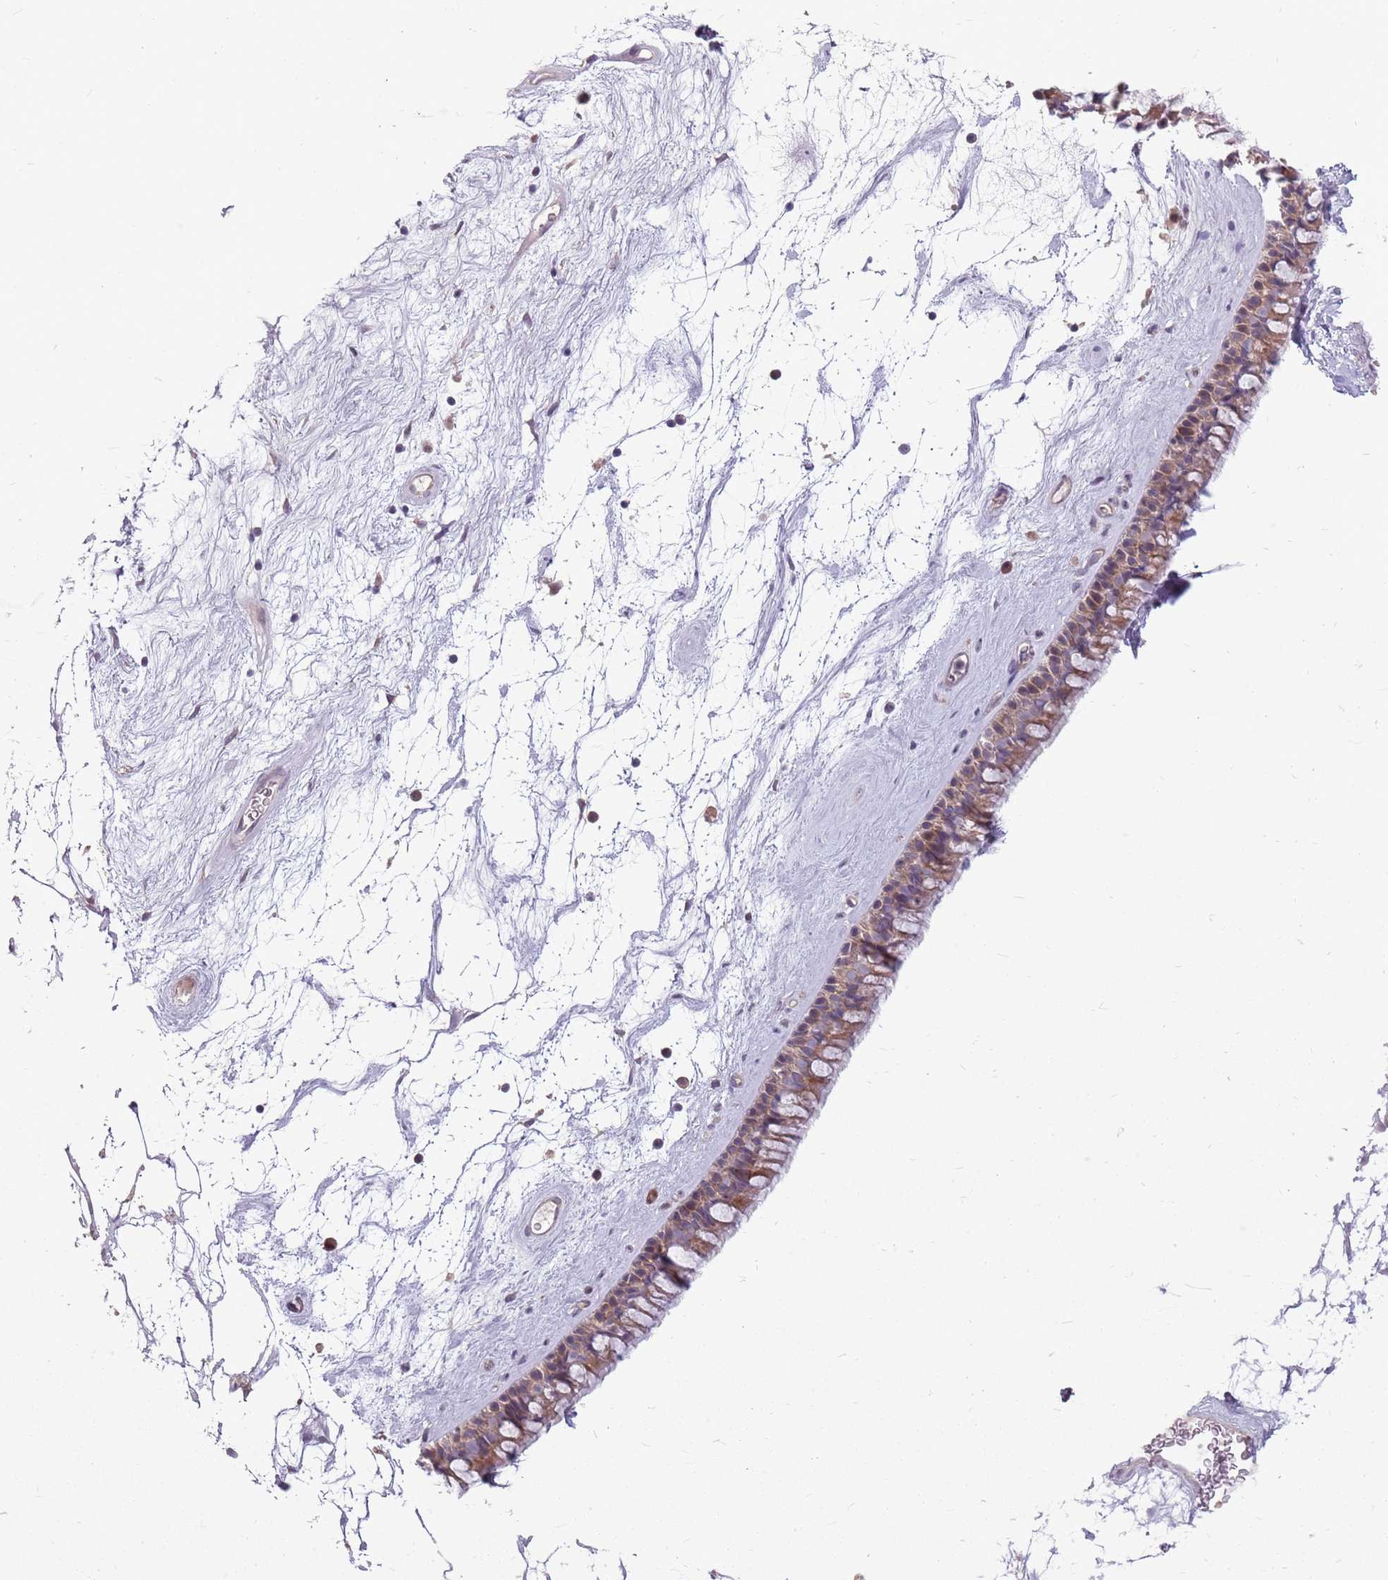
{"staining": {"intensity": "moderate", "quantity": ">75%", "location": "cytoplasmic/membranous"}, "tissue": "nasopharynx", "cell_type": "Respiratory epithelial cells", "image_type": "normal", "snomed": [{"axis": "morphology", "description": "Normal tissue, NOS"}, {"axis": "topography", "description": "Nasopharynx"}], "caption": "Protein staining reveals moderate cytoplasmic/membranous staining in about >75% of respiratory epithelial cells in benign nasopharynx. (brown staining indicates protein expression, while blue staining denotes nuclei).", "gene": "PPP1R27", "patient": {"sex": "male", "age": 64}}